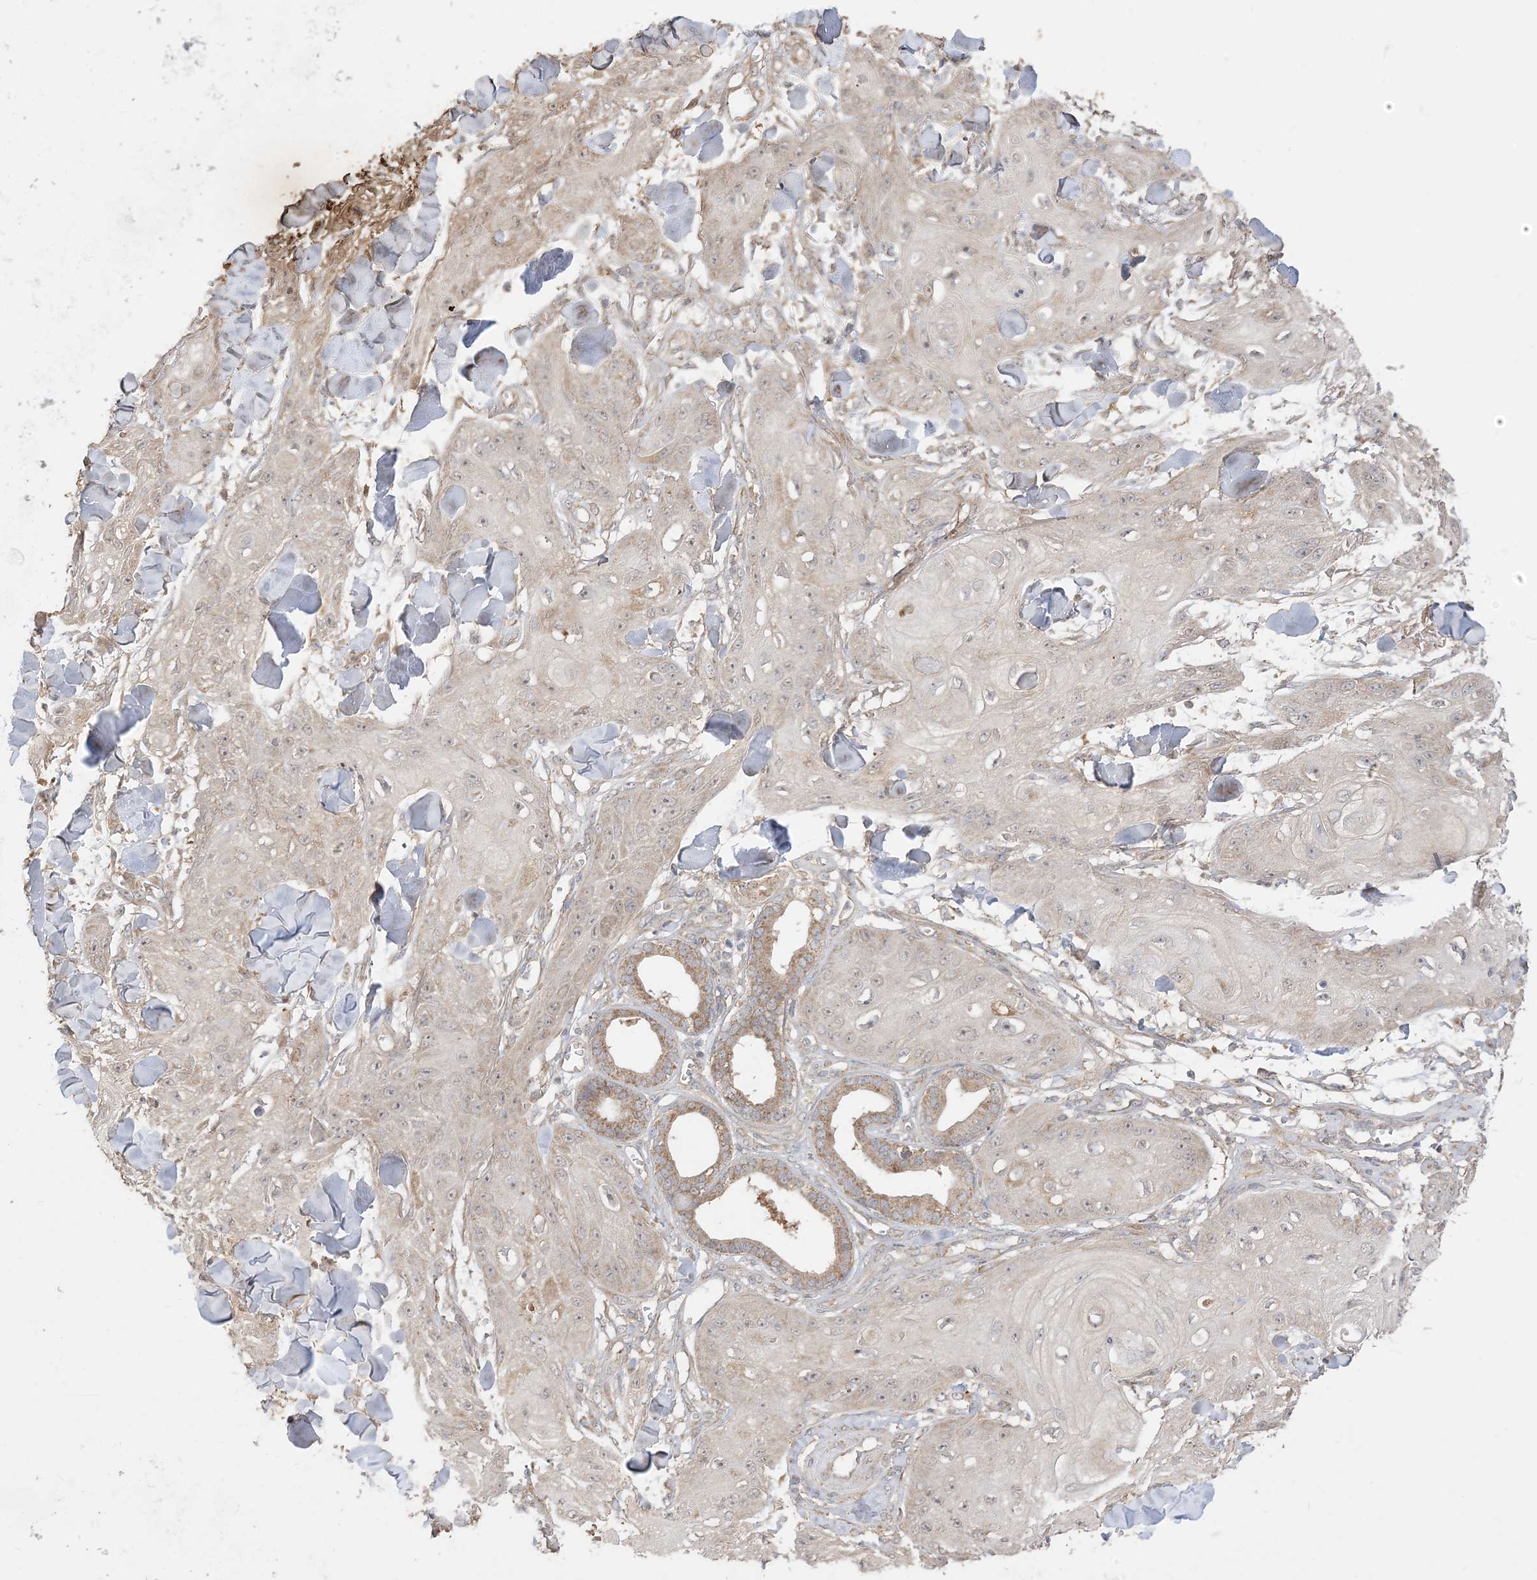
{"staining": {"intensity": "moderate", "quantity": ">75%", "location": "cytoplasmic/membranous,nuclear"}, "tissue": "skin cancer", "cell_type": "Tumor cells", "image_type": "cancer", "snomed": [{"axis": "morphology", "description": "Squamous cell carcinoma, NOS"}, {"axis": "topography", "description": "Skin"}], "caption": "This photomicrograph shows immunohistochemistry staining of human squamous cell carcinoma (skin), with medium moderate cytoplasmic/membranous and nuclear expression in about >75% of tumor cells.", "gene": "SIRT3", "patient": {"sex": "male", "age": 74}}